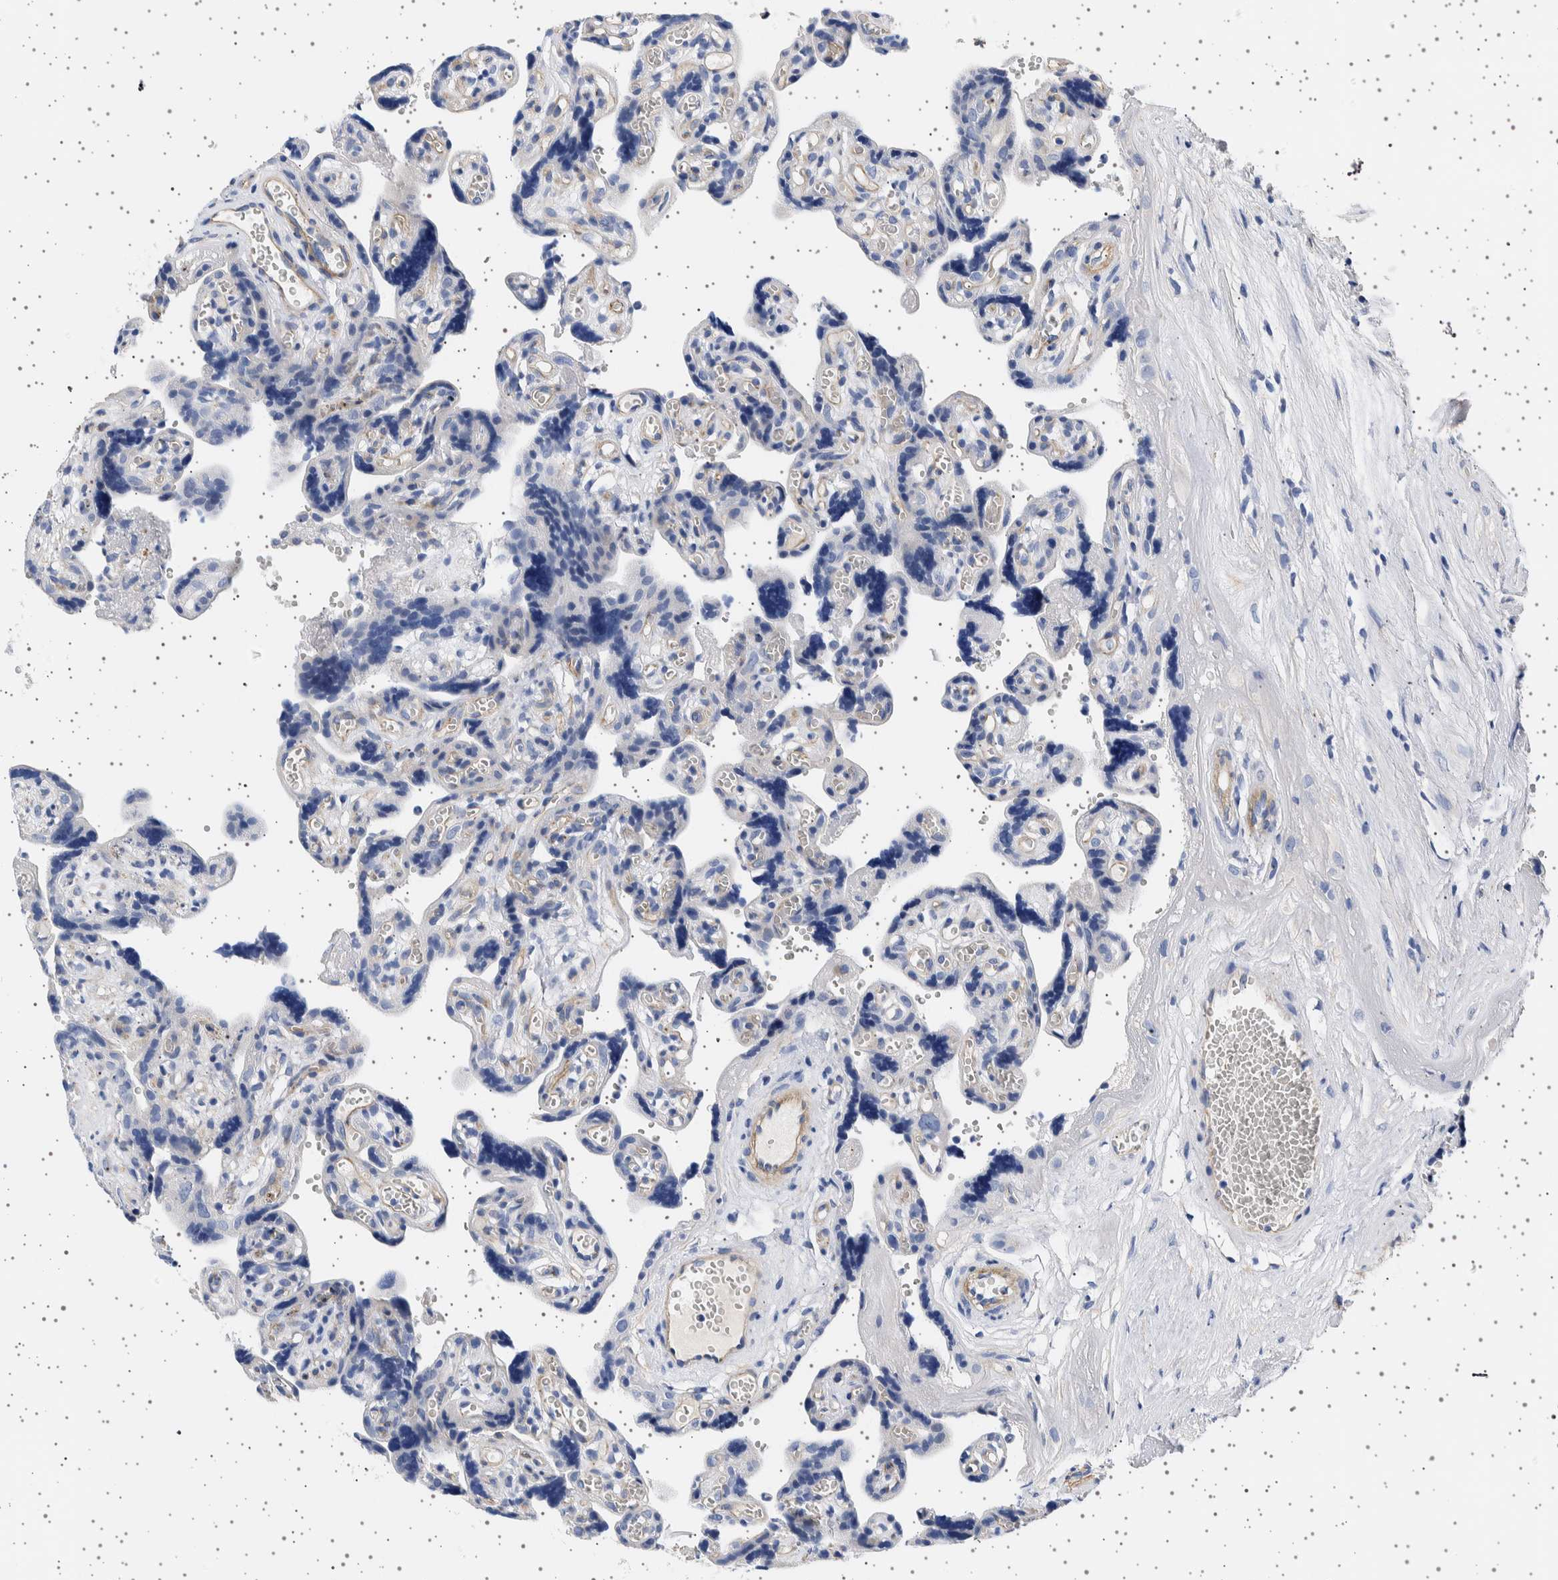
{"staining": {"intensity": "weak", "quantity": "<25%", "location": "cytoplasmic/membranous"}, "tissue": "placenta", "cell_type": "Decidual cells", "image_type": "normal", "snomed": [{"axis": "morphology", "description": "Normal tissue, NOS"}, {"axis": "topography", "description": "Placenta"}], "caption": "Immunohistochemical staining of normal human placenta shows no significant positivity in decidual cells. The staining is performed using DAB brown chromogen with nuclei counter-stained in using hematoxylin.", "gene": "SEPTIN4", "patient": {"sex": "female", "age": 30}}